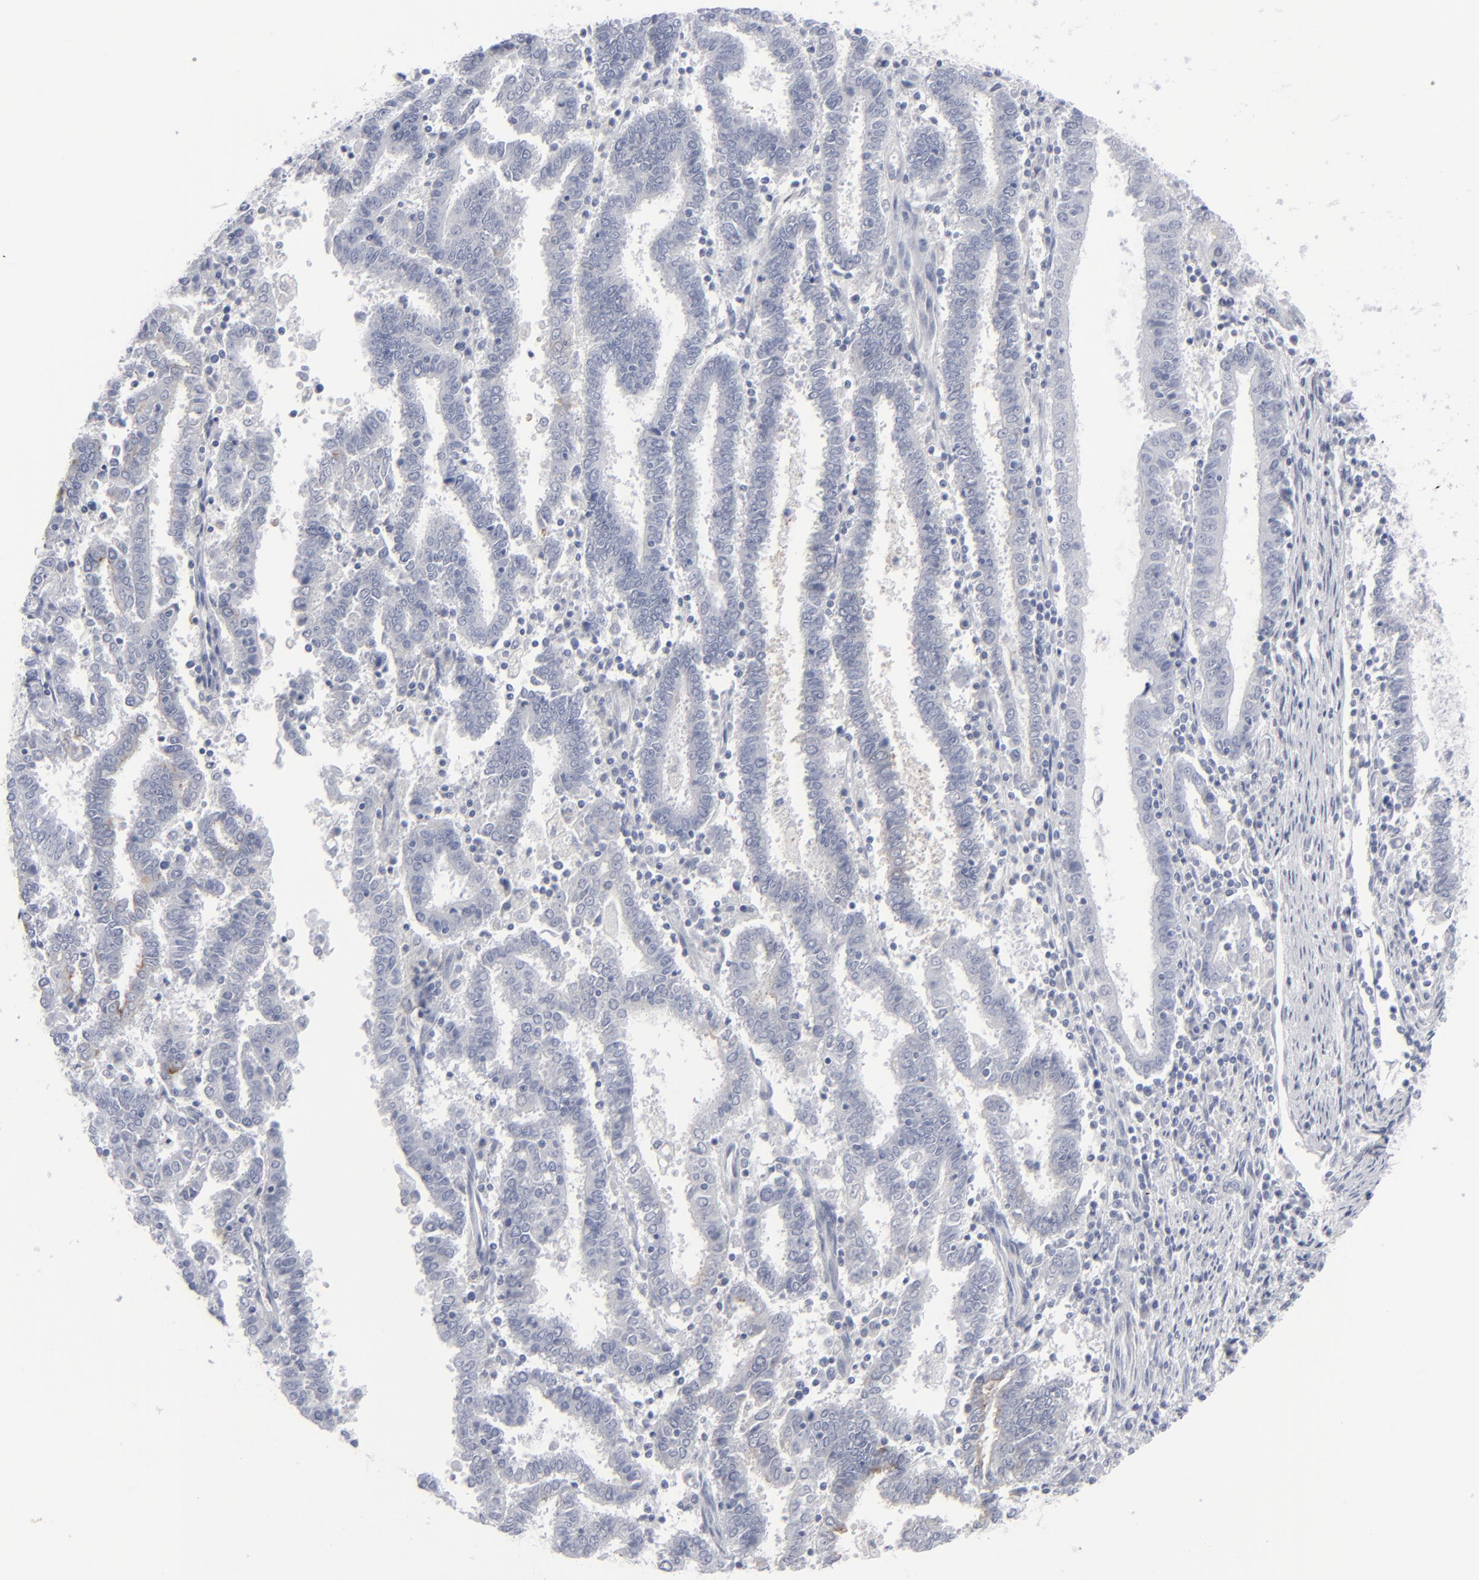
{"staining": {"intensity": "negative", "quantity": "none", "location": "none"}, "tissue": "endometrial cancer", "cell_type": "Tumor cells", "image_type": "cancer", "snomed": [{"axis": "morphology", "description": "Adenocarcinoma, NOS"}, {"axis": "topography", "description": "Uterus"}], "caption": "Human endometrial cancer stained for a protein using immunohistochemistry (IHC) shows no expression in tumor cells.", "gene": "MSLN", "patient": {"sex": "female", "age": 83}}